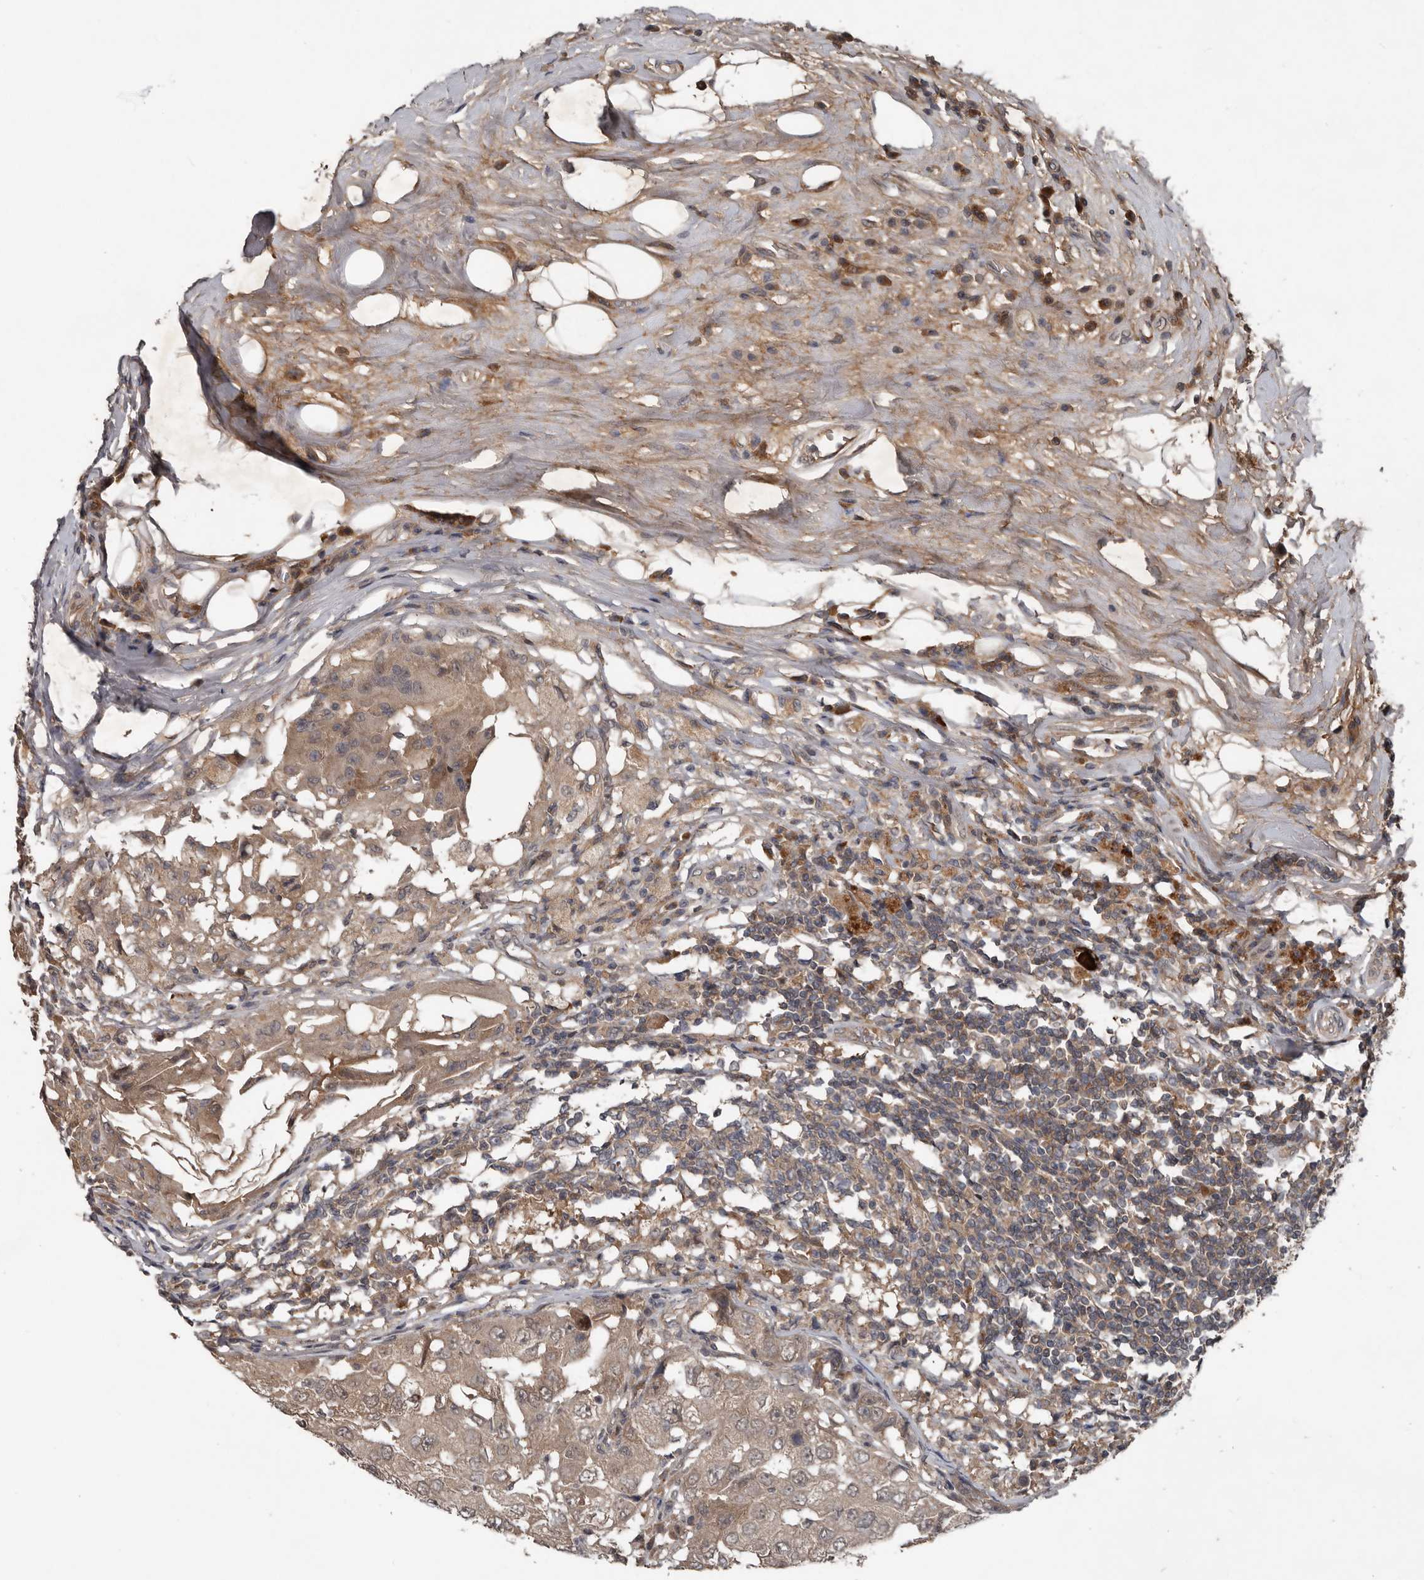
{"staining": {"intensity": "weak", "quantity": ">75%", "location": "cytoplasmic/membranous"}, "tissue": "breast cancer", "cell_type": "Tumor cells", "image_type": "cancer", "snomed": [{"axis": "morphology", "description": "Duct carcinoma"}, {"axis": "topography", "description": "Breast"}], "caption": "Human breast cancer stained with a brown dye exhibits weak cytoplasmic/membranous positive positivity in about >75% of tumor cells.", "gene": "DNAJB4", "patient": {"sex": "female", "age": 27}}